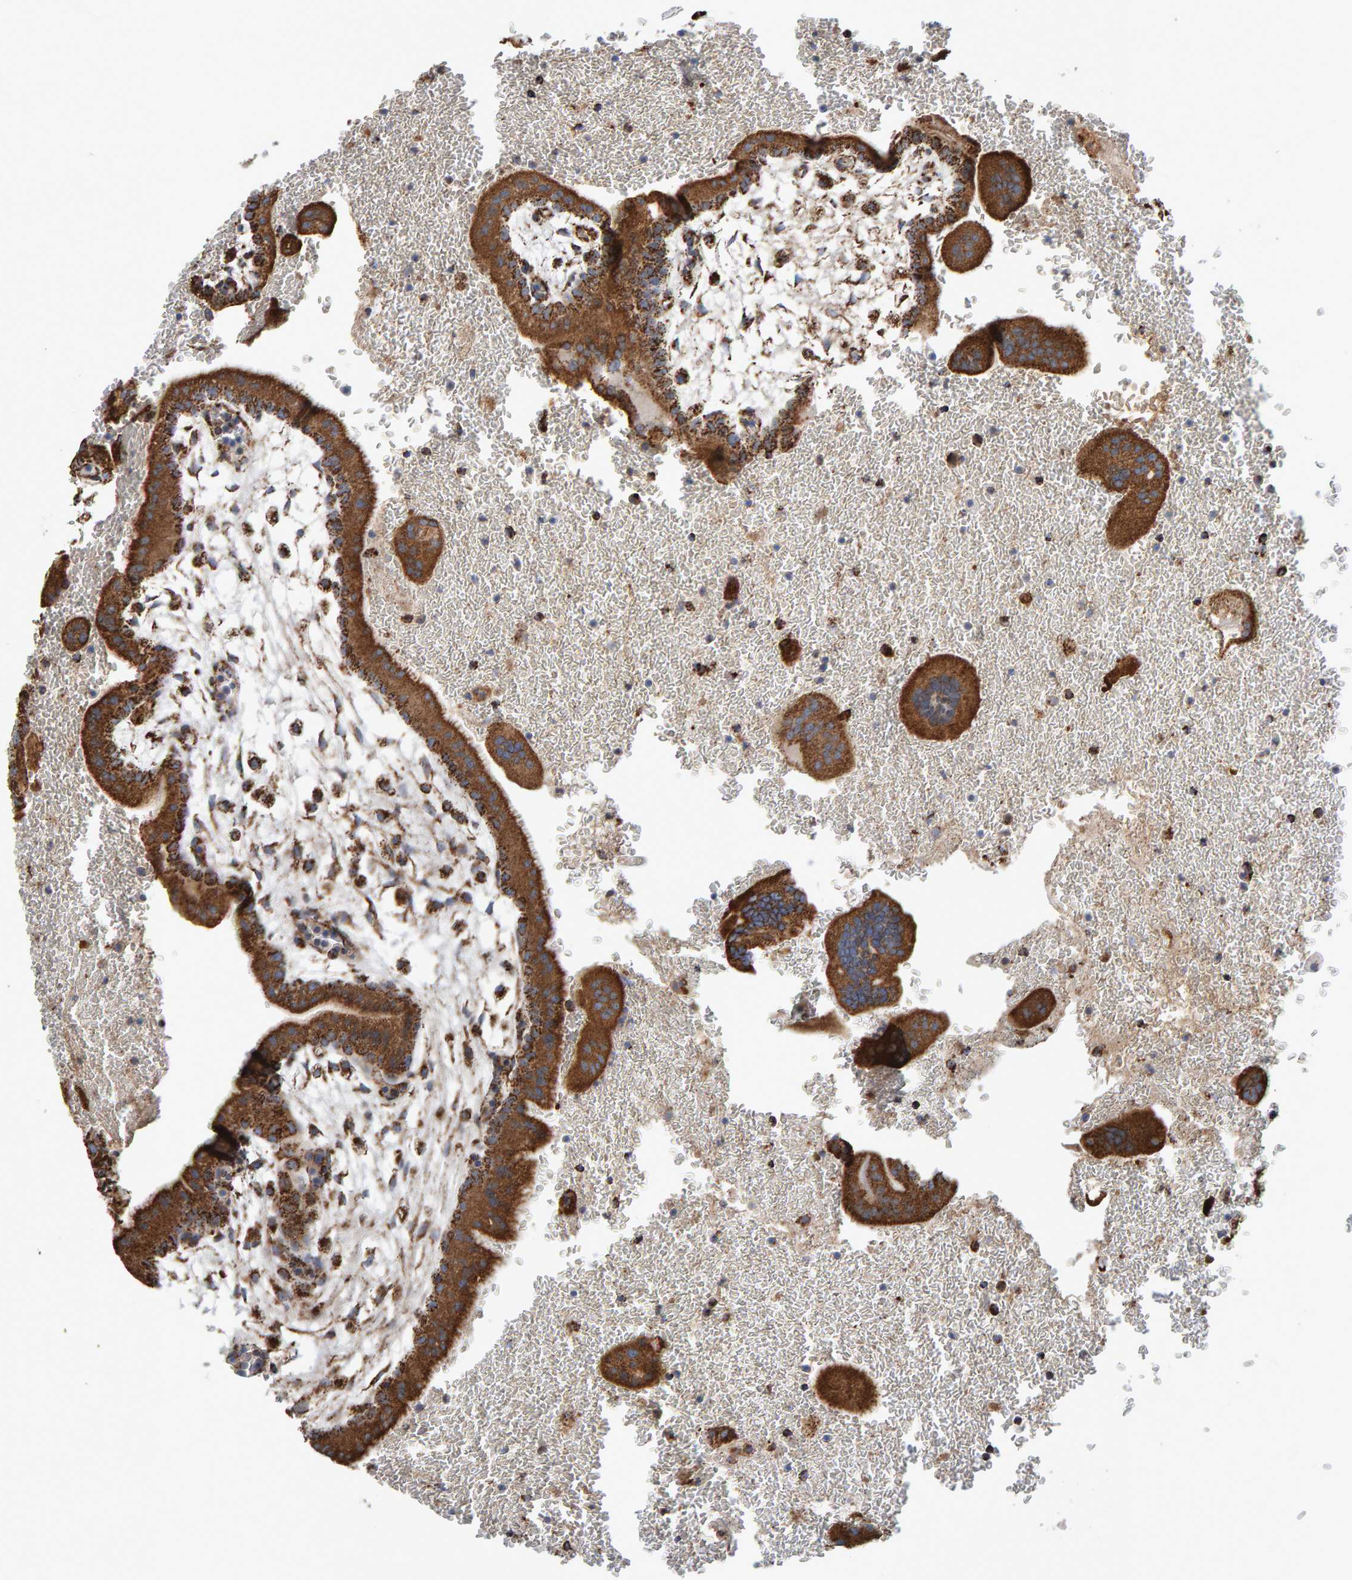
{"staining": {"intensity": "moderate", "quantity": ">75%", "location": "cytoplasmic/membranous"}, "tissue": "placenta", "cell_type": "Decidual cells", "image_type": "normal", "snomed": [{"axis": "morphology", "description": "Normal tissue, NOS"}, {"axis": "topography", "description": "Placenta"}], "caption": "A photomicrograph of placenta stained for a protein demonstrates moderate cytoplasmic/membranous brown staining in decidual cells. (IHC, brightfield microscopy, high magnification).", "gene": "MRPL45", "patient": {"sex": "female", "age": 35}}